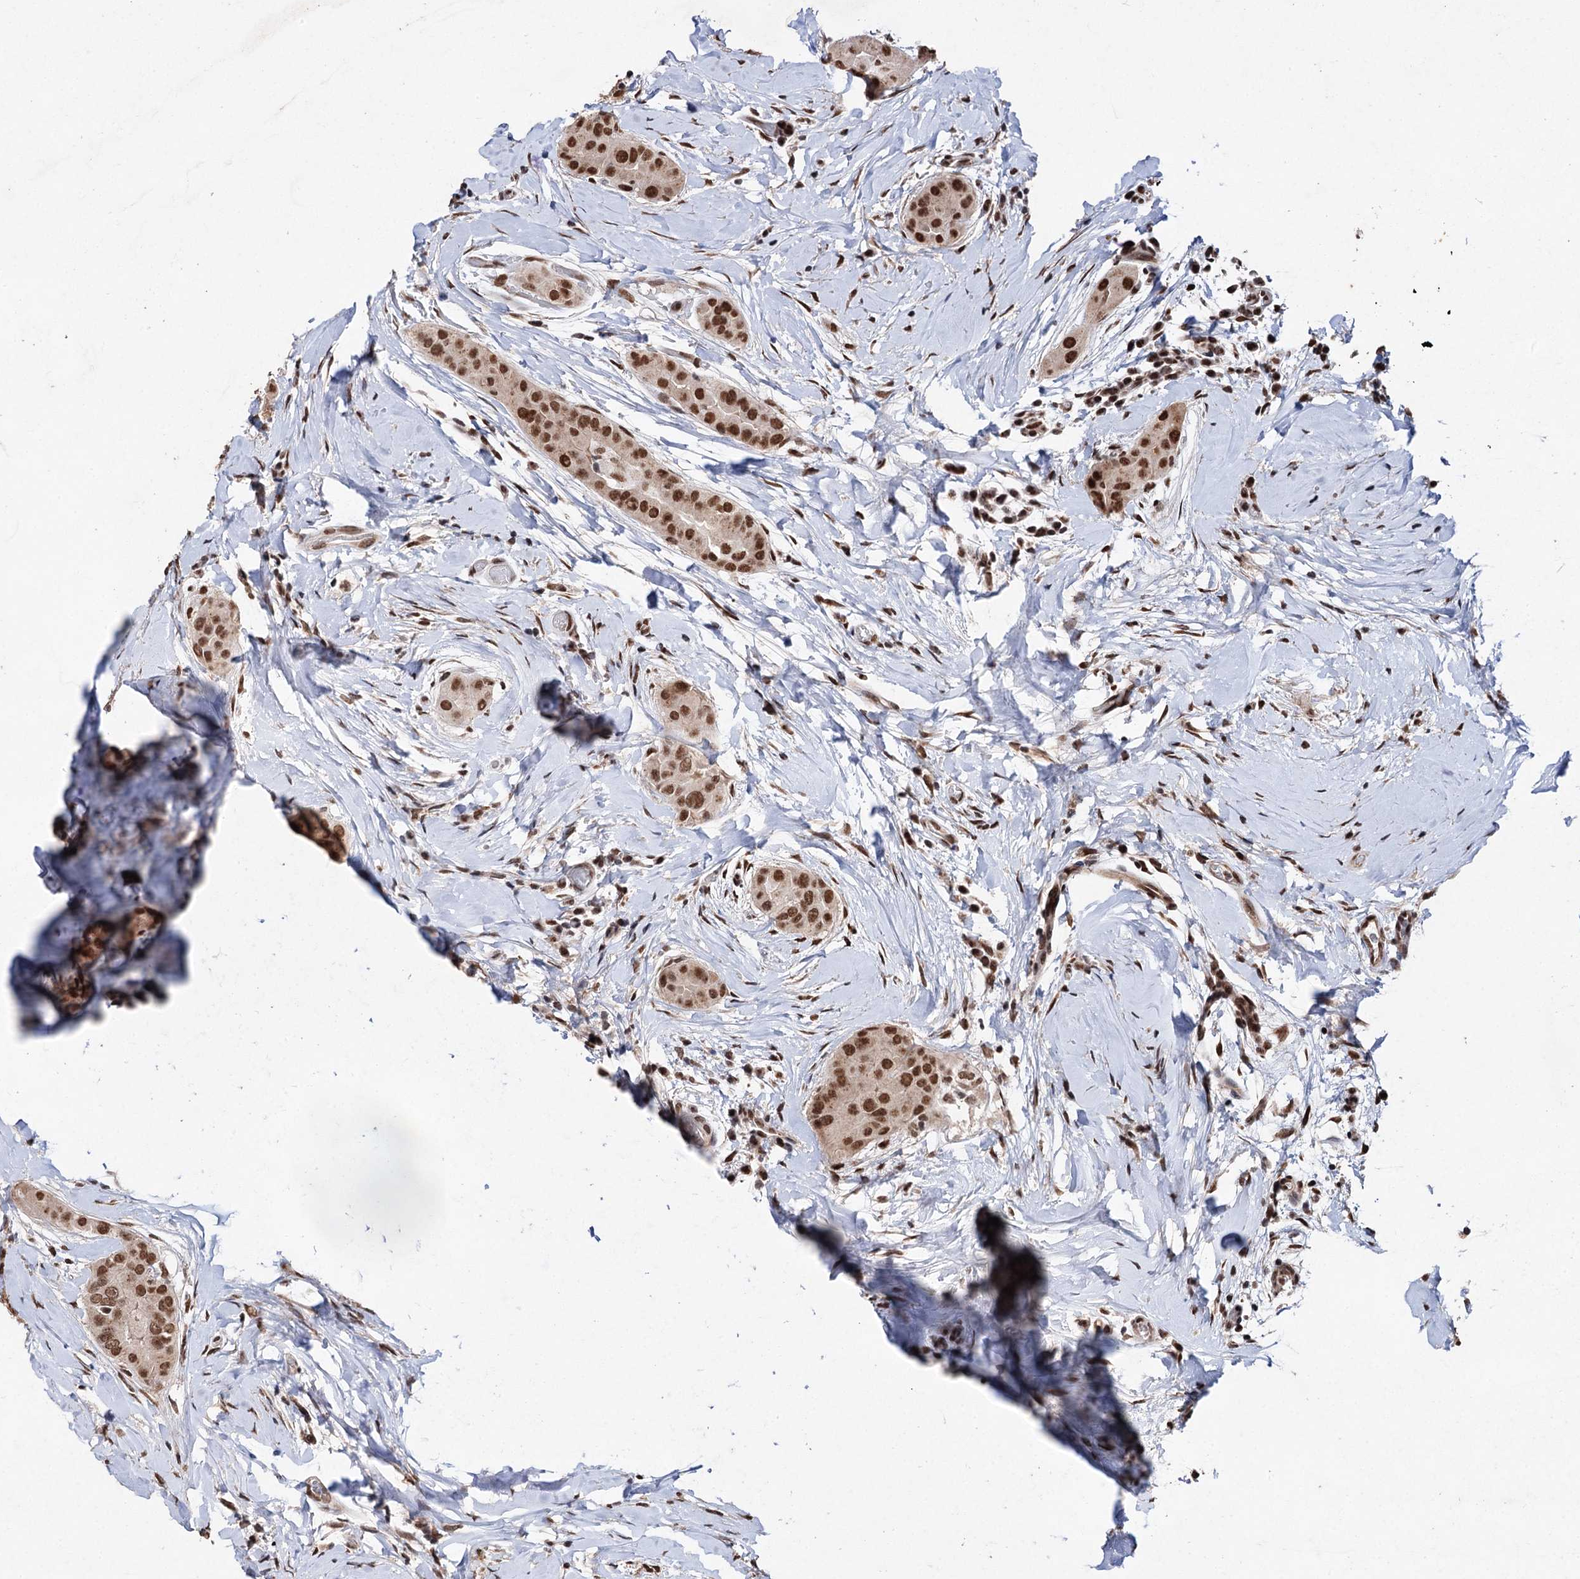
{"staining": {"intensity": "moderate", "quantity": ">75%", "location": "nuclear"}, "tissue": "thyroid cancer", "cell_type": "Tumor cells", "image_type": "cancer", "snomed": [{"axis": "morphology", "description": "Papillary adenocarcinoma, NOS"}, {"axis": "topography", "description": "Thyroid gland"}], "caption": "Papillary adenocarcinoma (thyroid) stained with immunohistochemistry displays moderate nuclear positivity in approximately >75% of tumor cells.", "gene": "MATR3", "patient": {"sex": "male", "age": 33}}